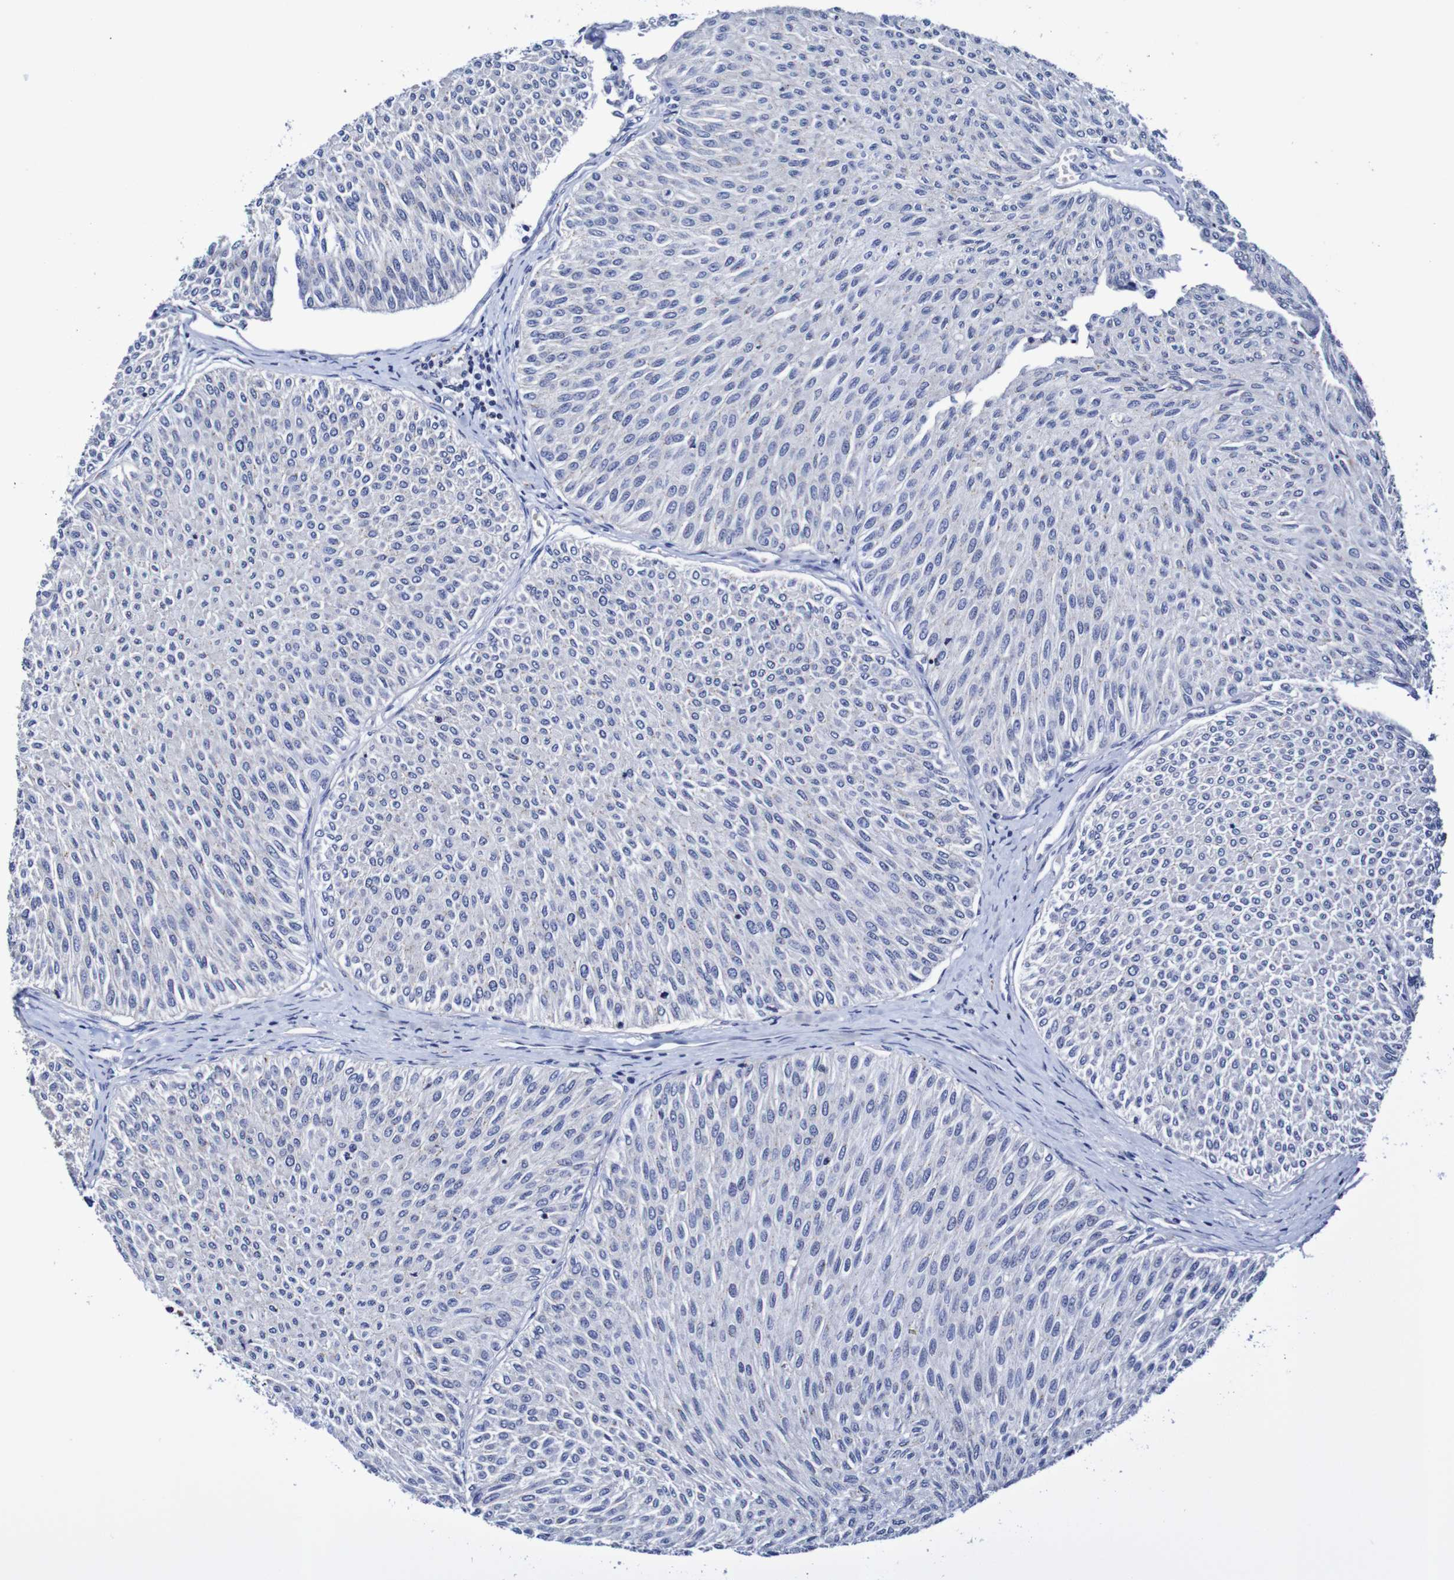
{"staining": {"intensity": "negative", "quantity": "none", "location": "none"}, "tissue": "urothelial cancer", "cell_type": "Tumor cells", "image_type": "cancer", "snomed": [{"axis": "morphology", "description": "Urothelial carcinoma, Low grade"}, {"axis": "topography", "description": "Urinary bladder"}], "caption": "High magnification brightfield microscopy of low-grade urothelial carcinoma stained with DAB (brown) and counterstained with hematoxylin (blue): tumor cells show no significant staining.", "gene": "SEZ6", "patient": {"sex": "male", "age": 78}}